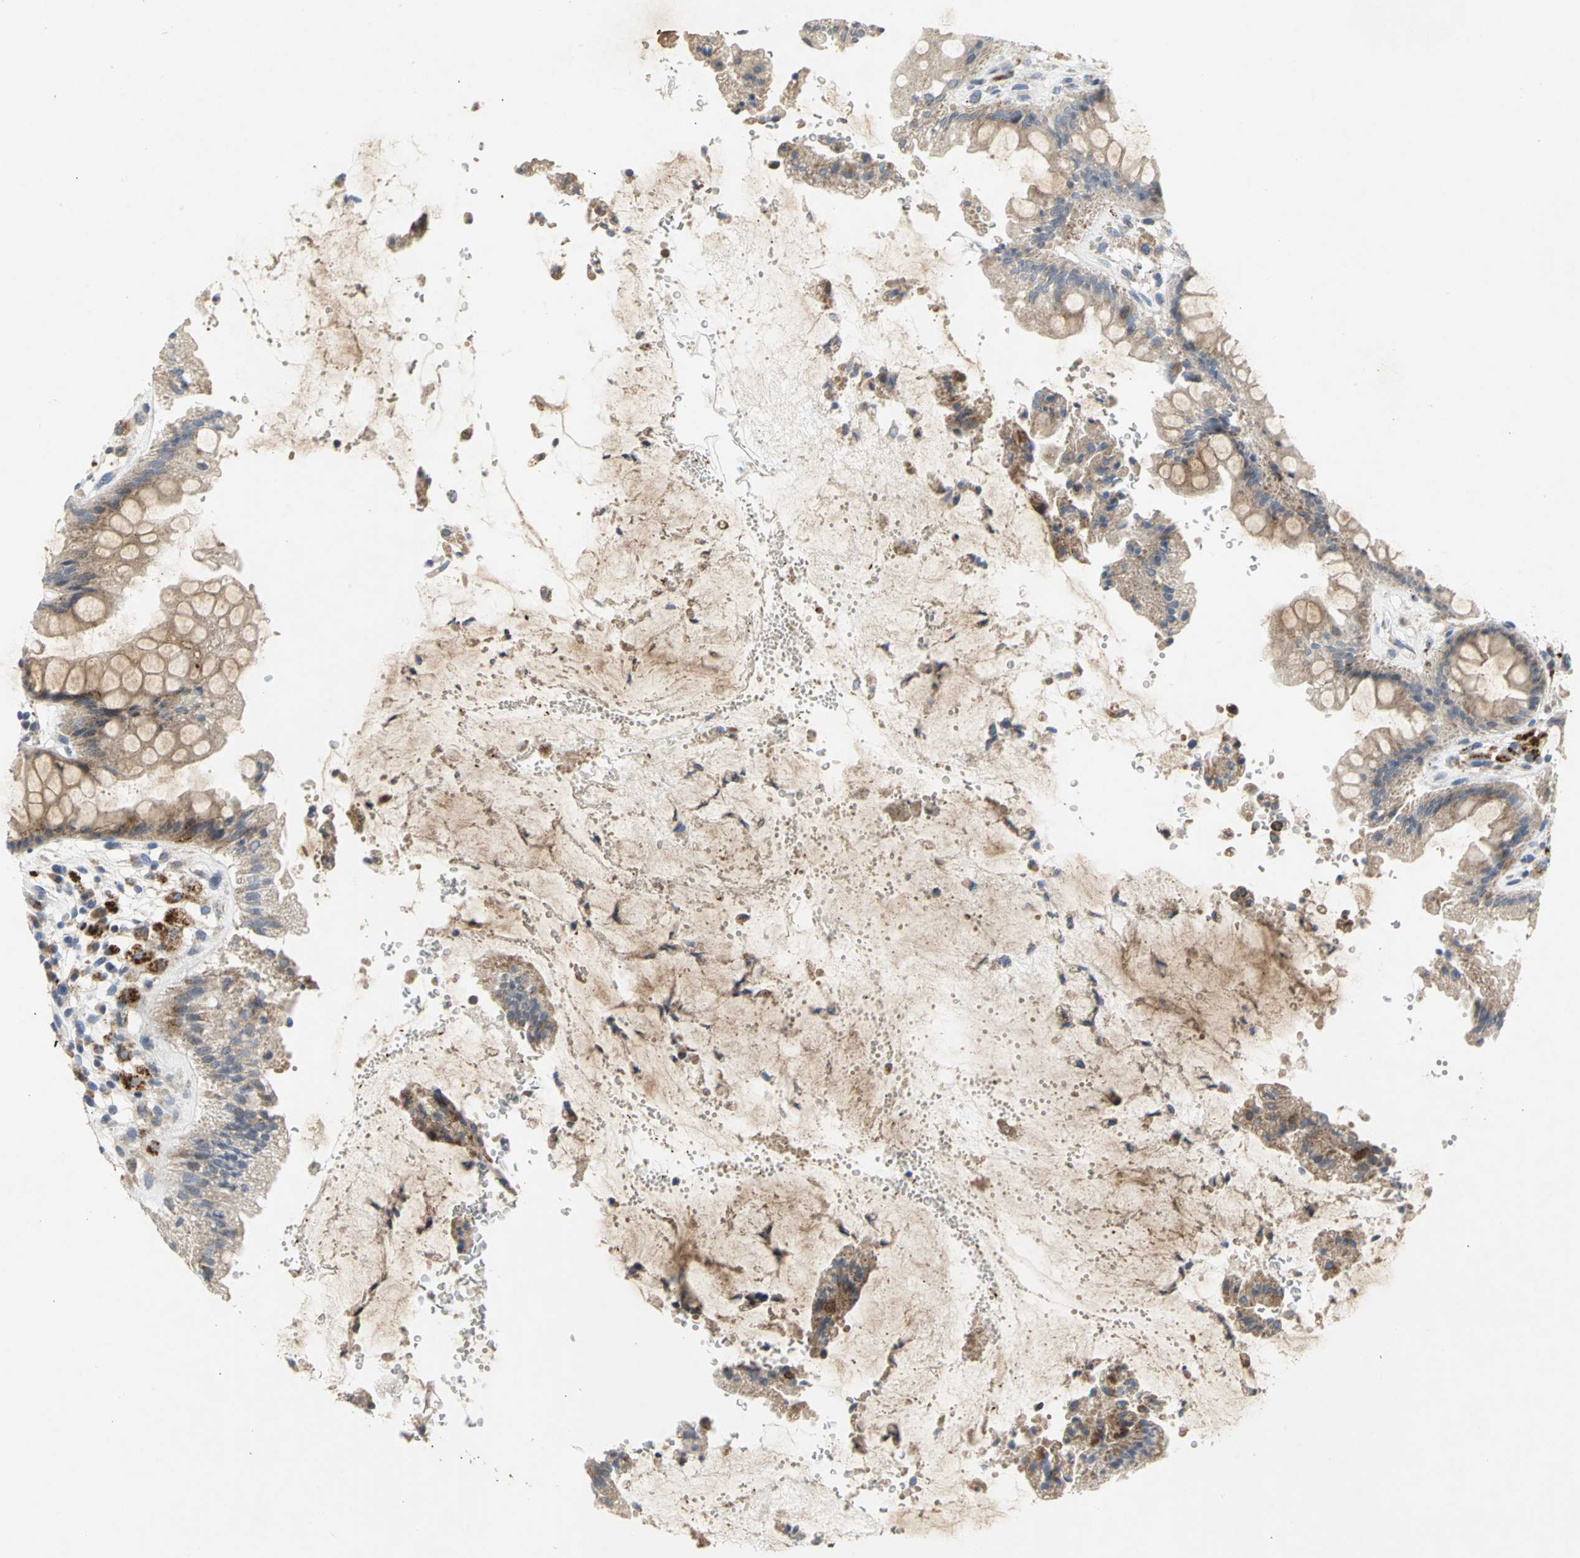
{"staining": {"intensity": "strong", "quantity": ">75%", "location": "cytoplasmic/membranous"}, "tissue": "rectum", "cell_type": "Glandular cells", "image_type": "normal", "snomed": [{"axis": "morphology", "description": "Normal tissue, NOS"}, {"axis": "topography", "description": "Rectum"}], "caption": "Immunohistochemistry of benign rectum shows high levels of strong cytoplasmic/membranous expression in approximately >75% of glandular cells. (Stains: DAB (3,3'-diaminobenzidine) in brown, nuclei in blue, Microscopy: brightfield microscopy at high magnification).", "gene": "SPPL2B", "patient": {"sex": "female", "age": 46}}